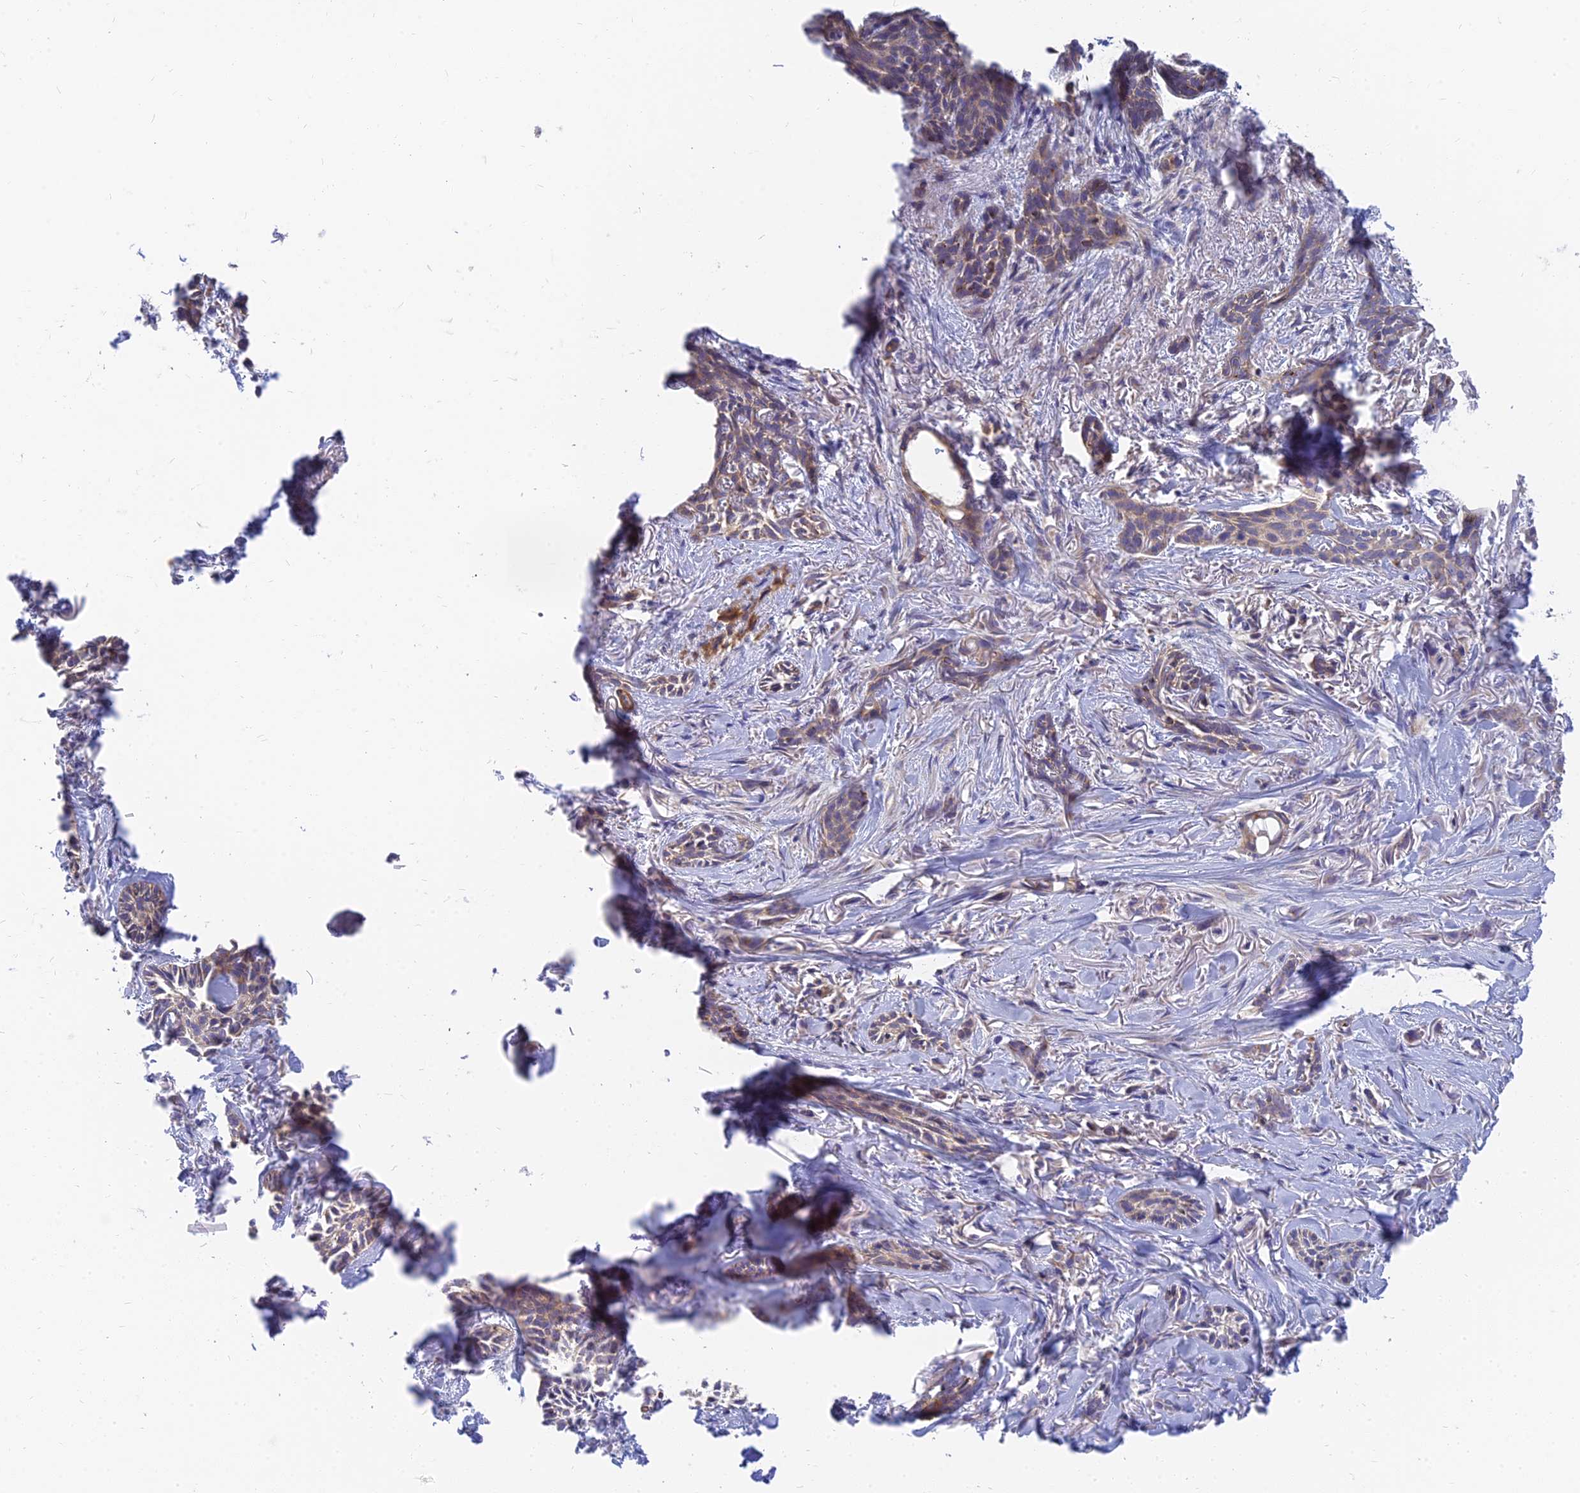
{"staining": {"intensity": "weak", "quantity": ">75%", "location": "cytoplasmic/membranous"}, "tissue": "skin cancer", "cell_type": "Tumor cells", "image_type": "cancer", "snomed": [{"axis": "morphology", "description": "Basal cell carcinoma"}, {"axis": "topography", "description": "Skin"}], "caption": "IHC photomicrograph of skin basal cell carcinoma stained for a protein (brown), which shows low levels of weak cytoplasmic/membranous positivity in approximately >75% of tumor cells.", "gene": "MRPL15", "patient": {"sex": "female", "age": 59}}